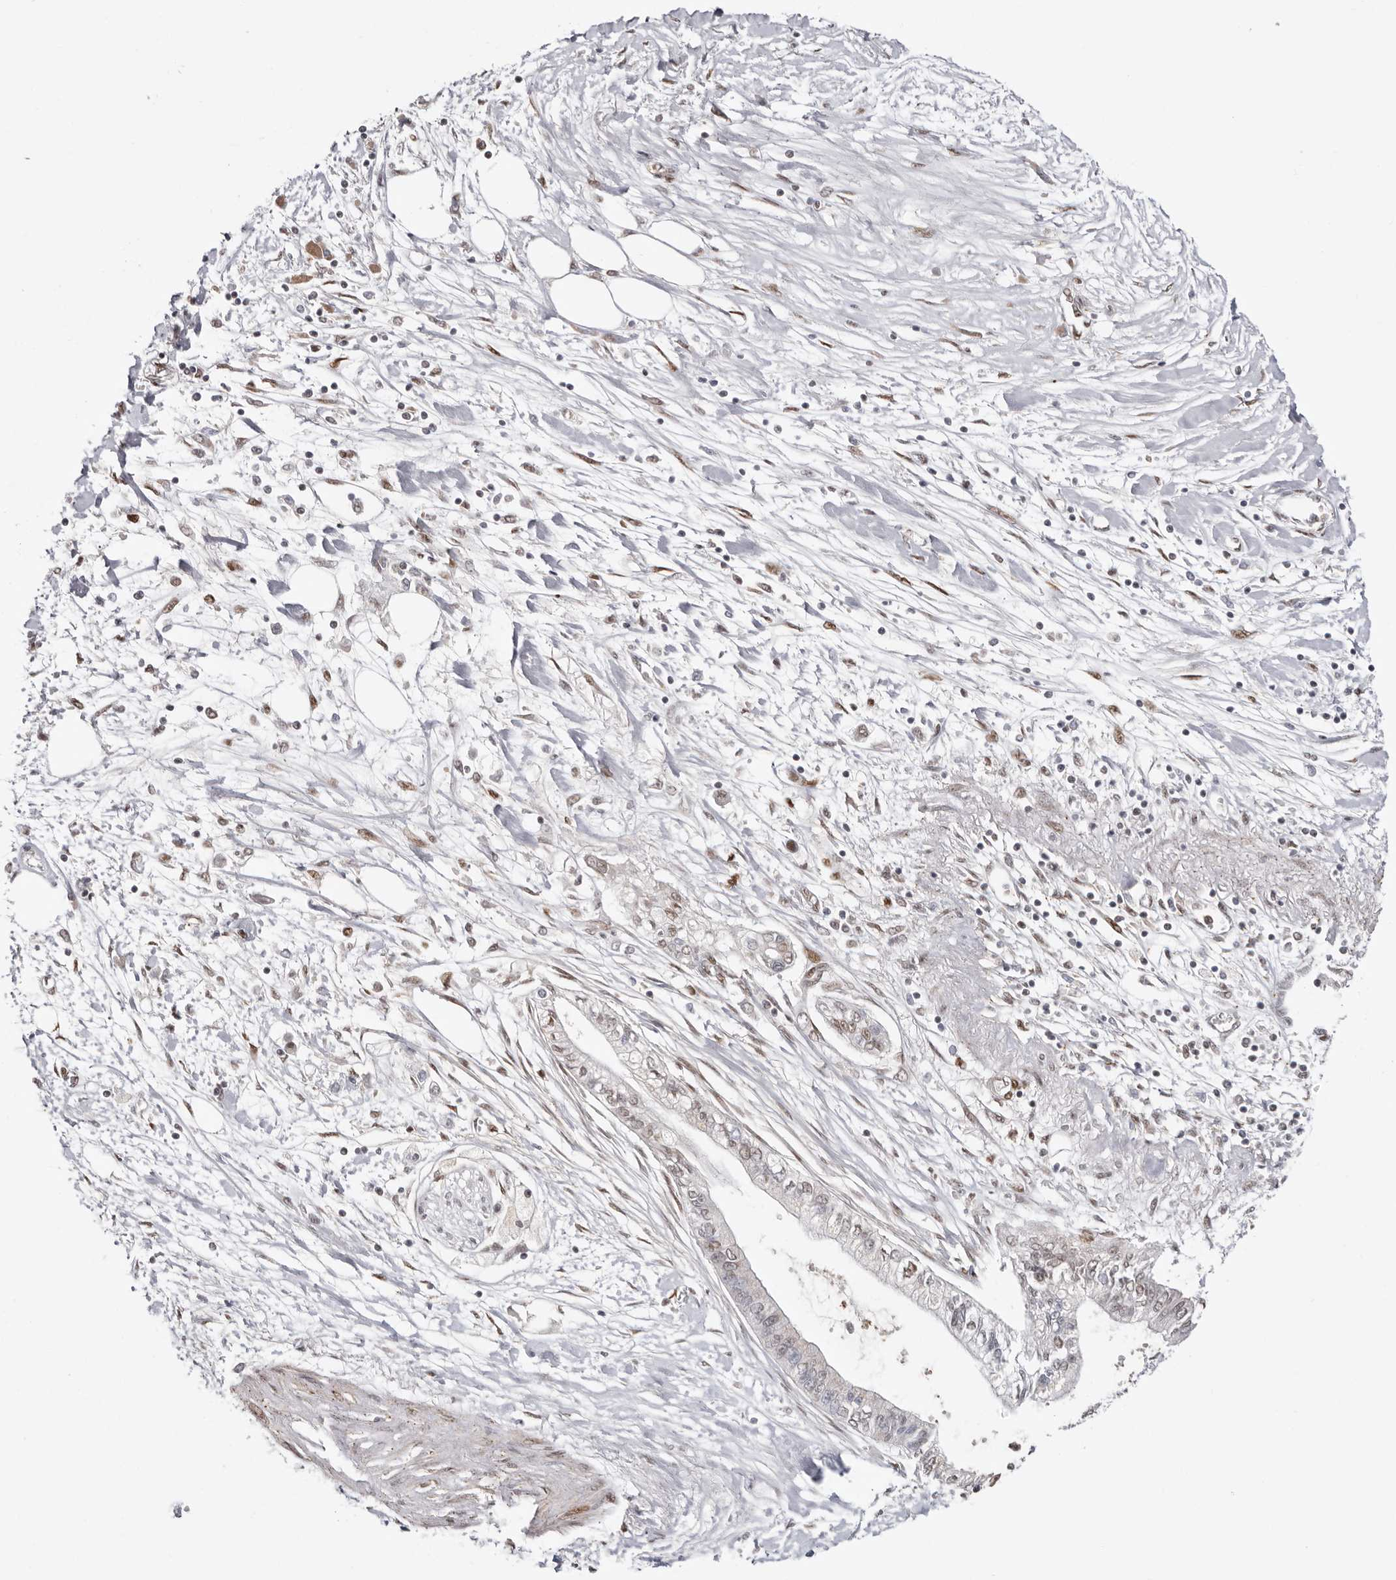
{"staining": {"intensity": "negative", "quantity": "none", "location": "none"}, "tissue": "pancreatic cancer", "cell_type": "Tumor cells", "image_type": "cancer", "snomed": [{"axis": "morphology", "description": "Adenocarcinoma, NOS"}, {"axis": "topography", "description": "Pancreas"}], "caption": "Tumor cells are negative for brown protein staining in pancreatic cancer.", "gene": "SMAD7", "patient": {"sex": "female", "age": 77}}